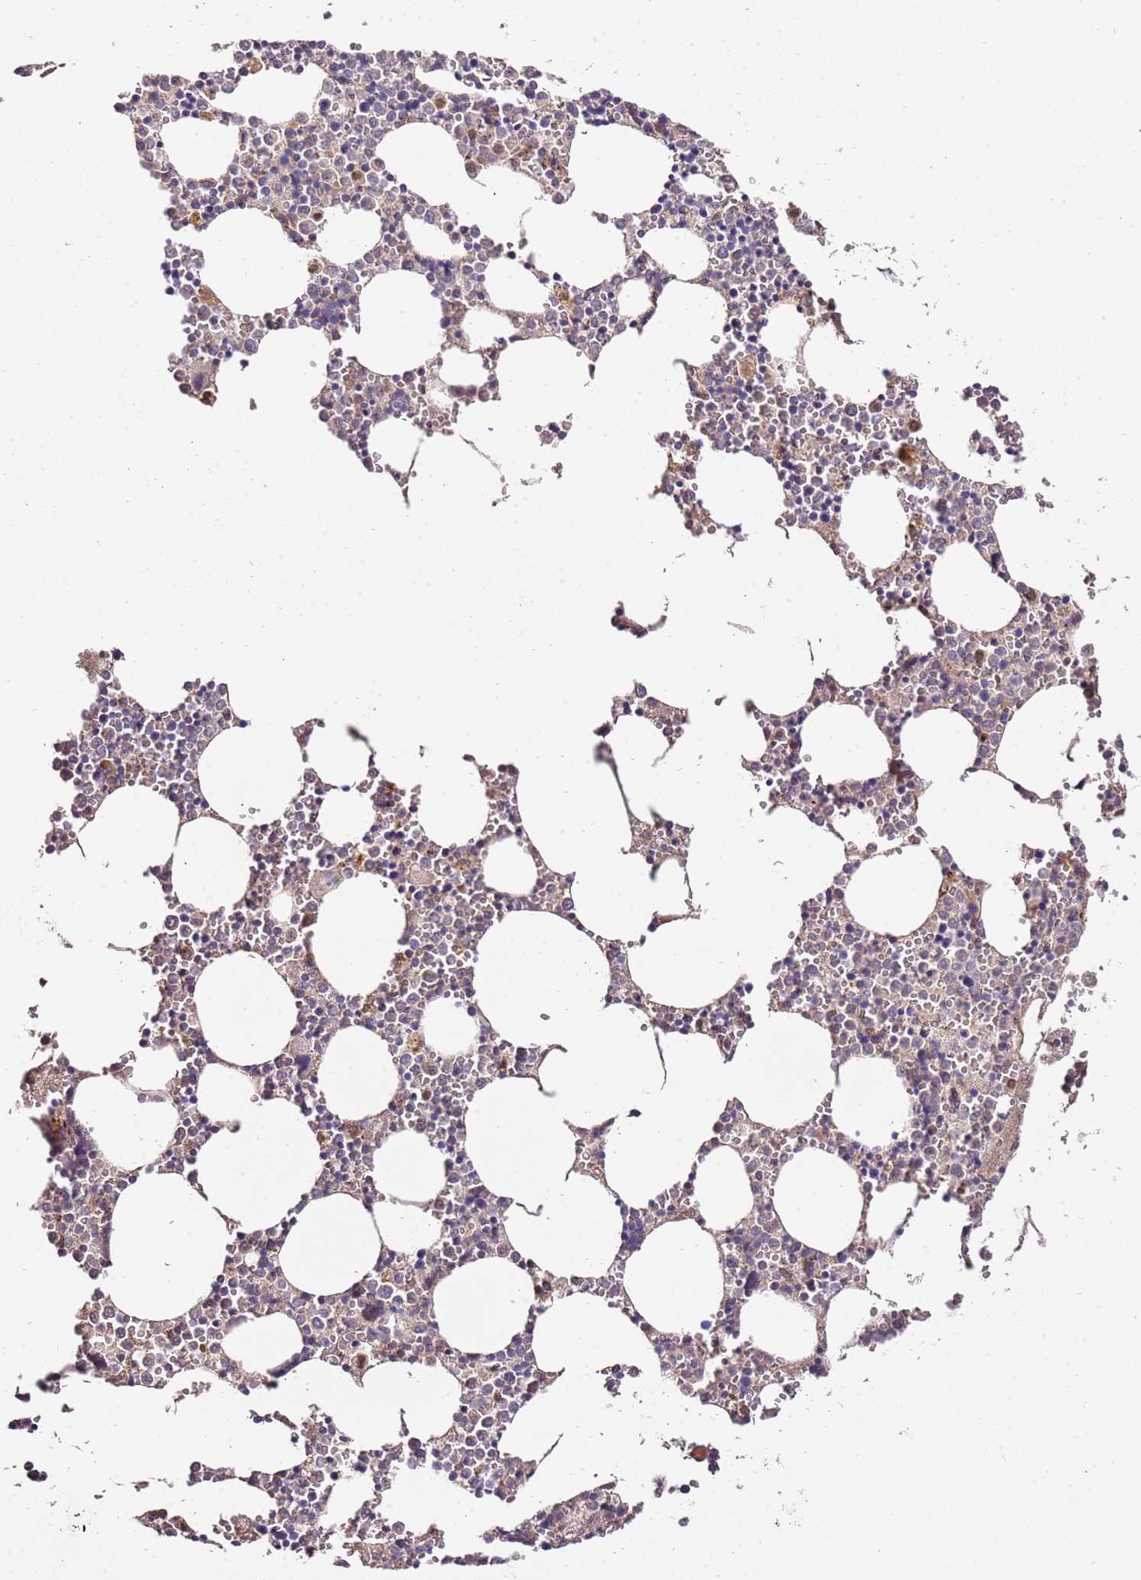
{"staining": {"intensity": "moderate", "quantity": "25%-75%", "location": "cytoplasmic/membranous"}, "tissue": "bone marrow", "cell_type": "Hematopoietic cells", "image_type": "normal", "snomed": [{"axis": "morphology", "description": "Normal tissue, NOS"}, {"axis": "topography", "description": "Bone marrow"}], "caption": "High-magnification brightfield microscopy of normal bone marrow stained with DAB (3,3'-diaminobenzidine) (brown) and counterstained with hematoxylin (blue). hematopoietic cells exhibit moderate cytoplasmic/membranous expression is appreciated in approximately25%-75% of cells.", "gene": "DOCK6", "patient": {"sex": "female", "age": 64}}